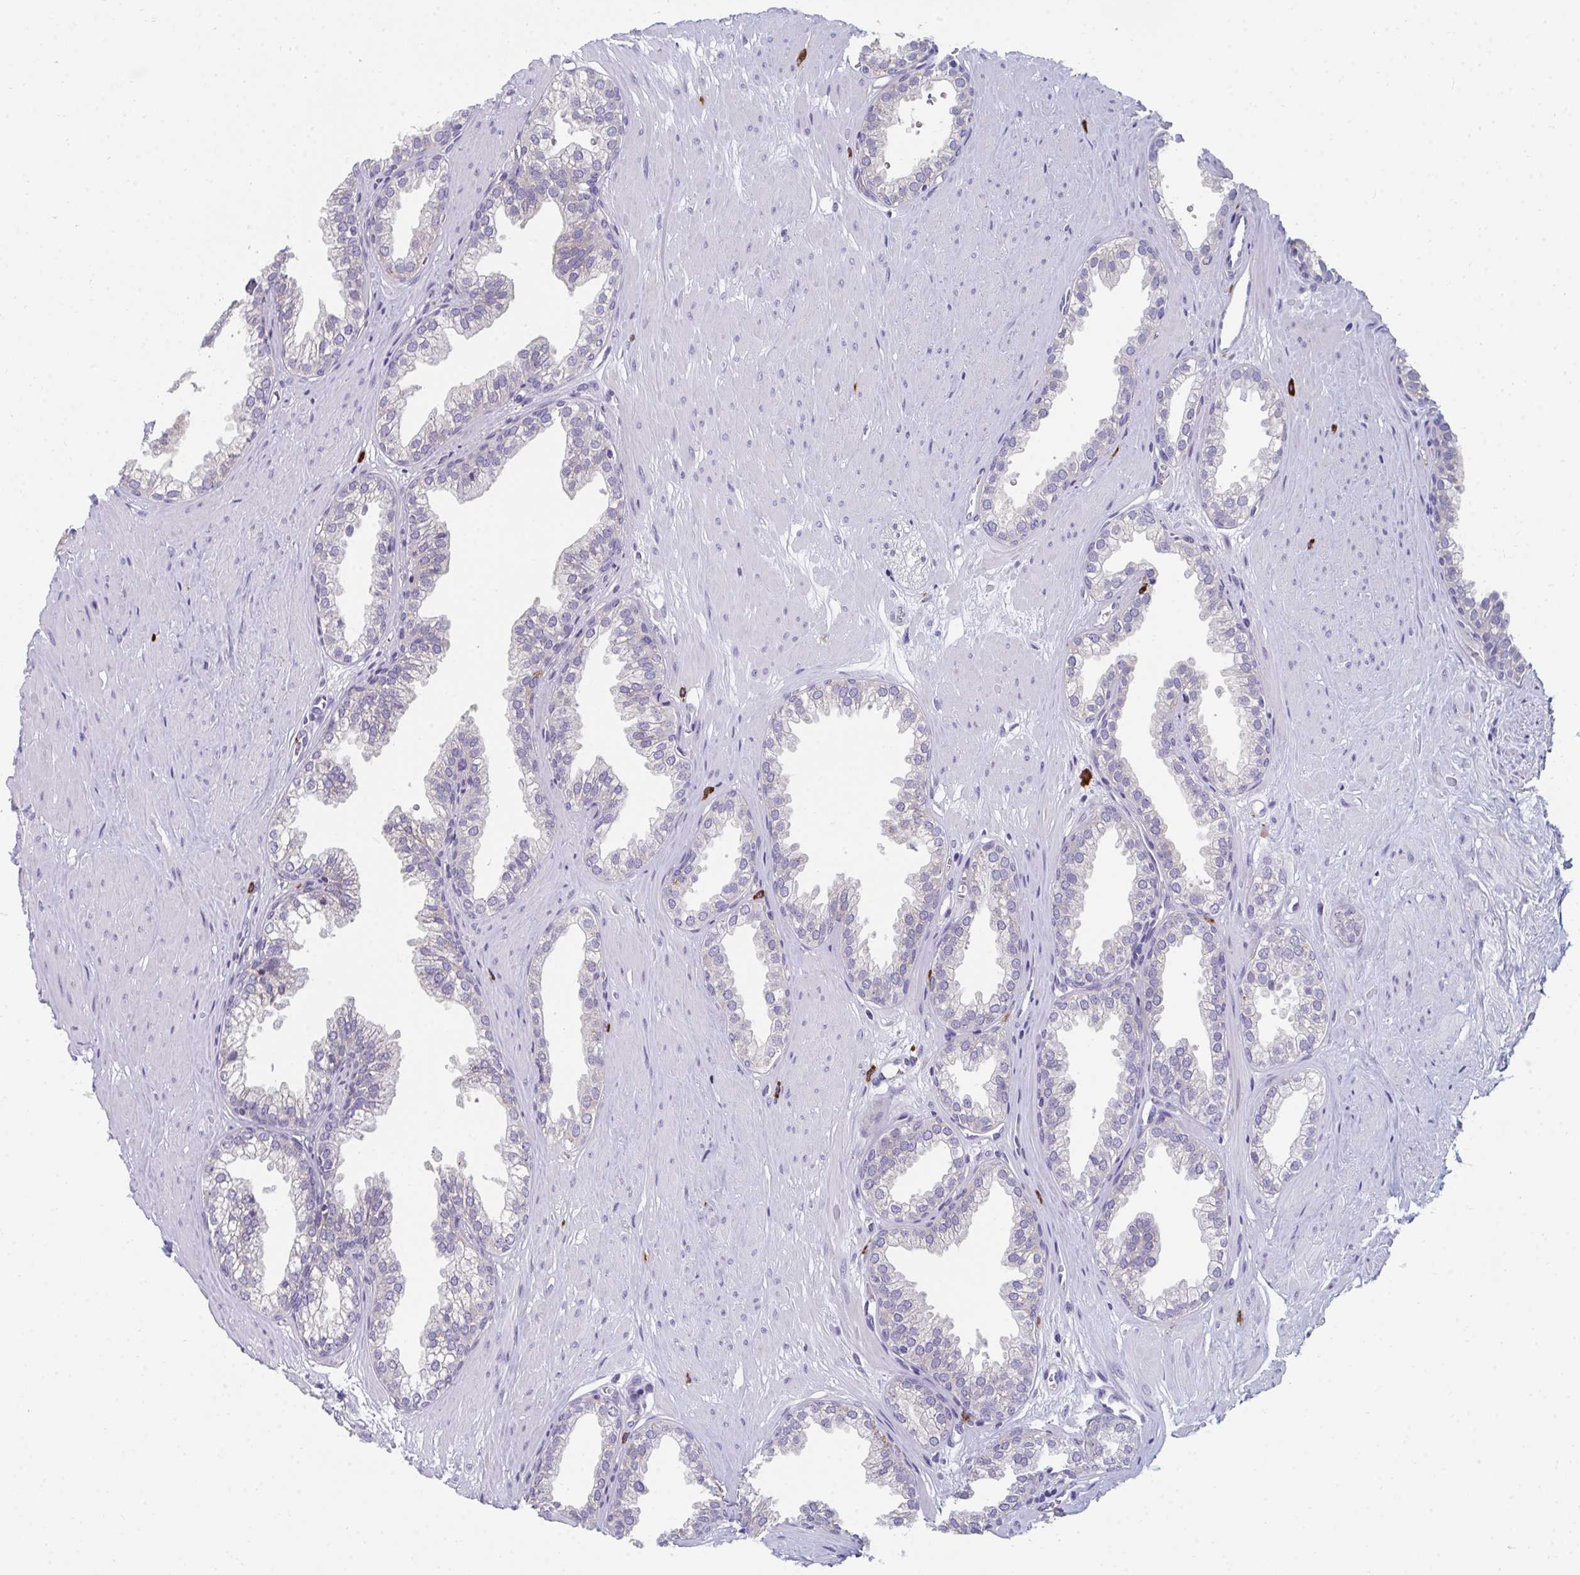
{"staining": {"intensity": "negative", "quantity": "none", "location": "none"}, "tissue": "prostate", "cell_type": "Glandular cells", "image_type": "normal", "snomed": [{"axis": "morphology", "description": "Normal tissue, NOS"}, {"axis": "topography", "description": "Prostate"}, {"axis": "topography", "description": "Peripheral nerve tissue"}], "caption": "This is an immunohistochemistry (IHC) micrograph of normal prostate. There is no expression in glandular cells.", "gene": "EIF1AD", "patient": {"sex": "male", "age": 55}}